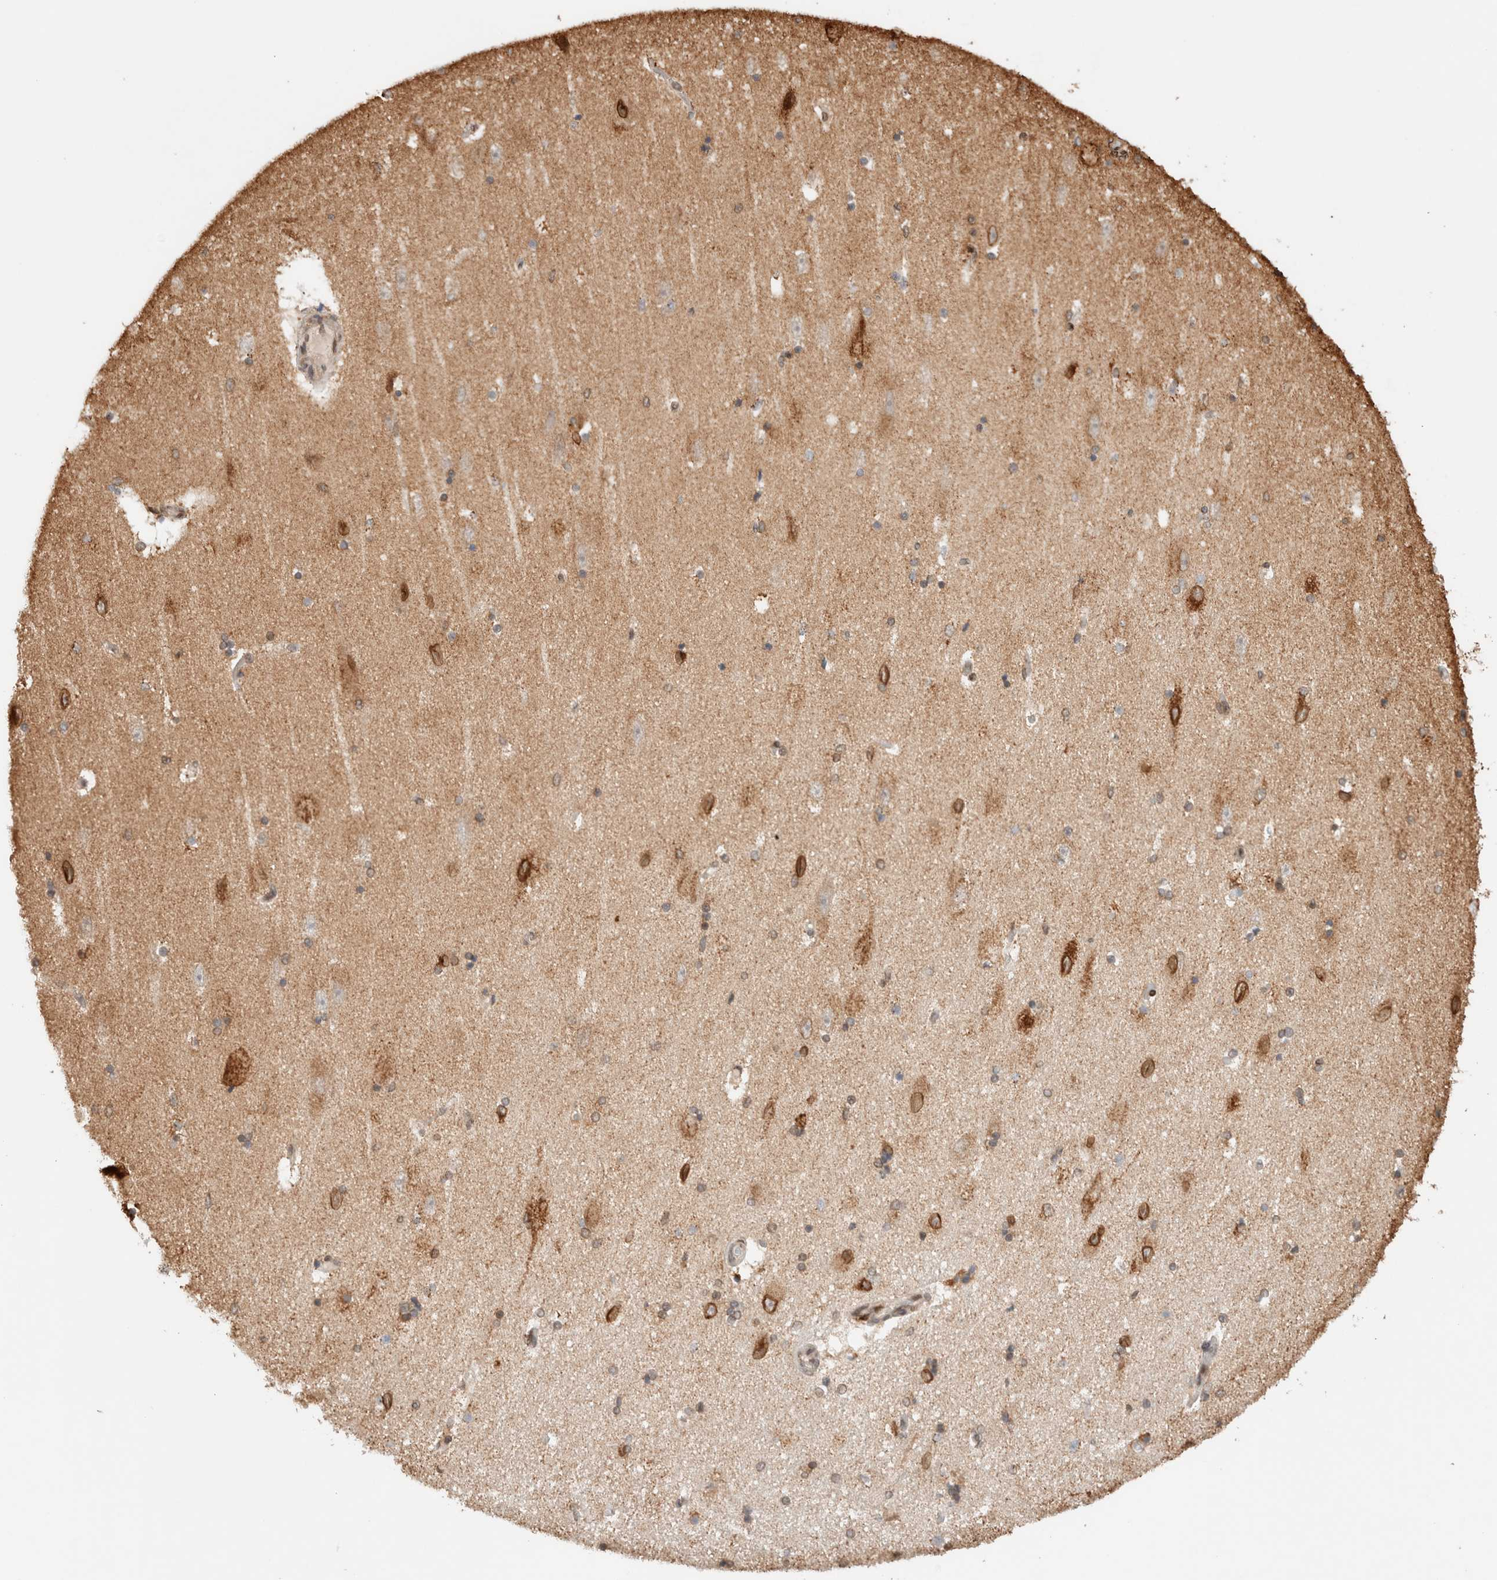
{"staining": {"intensity": "moderate", "quantity": "<25%", "location": "cytoplasmic/membranous"}, "tissue": "hippocampus", "cell_type": "Glial cells", "image_type": "normal", "snomed": [{"axis": "morphology", "description": "Normal tissue, NOS"}, {"axis": "topography", "description": "Hippocampus"}], "caption": "Hippocampus stained for a protein shows moderate cytoplasmic/membranous positivity in glial cells. (DAB IHC with brightfield microscopy, high magnification).", "gene": "TPR", "patient": {"sex": "female", "age": 54}}